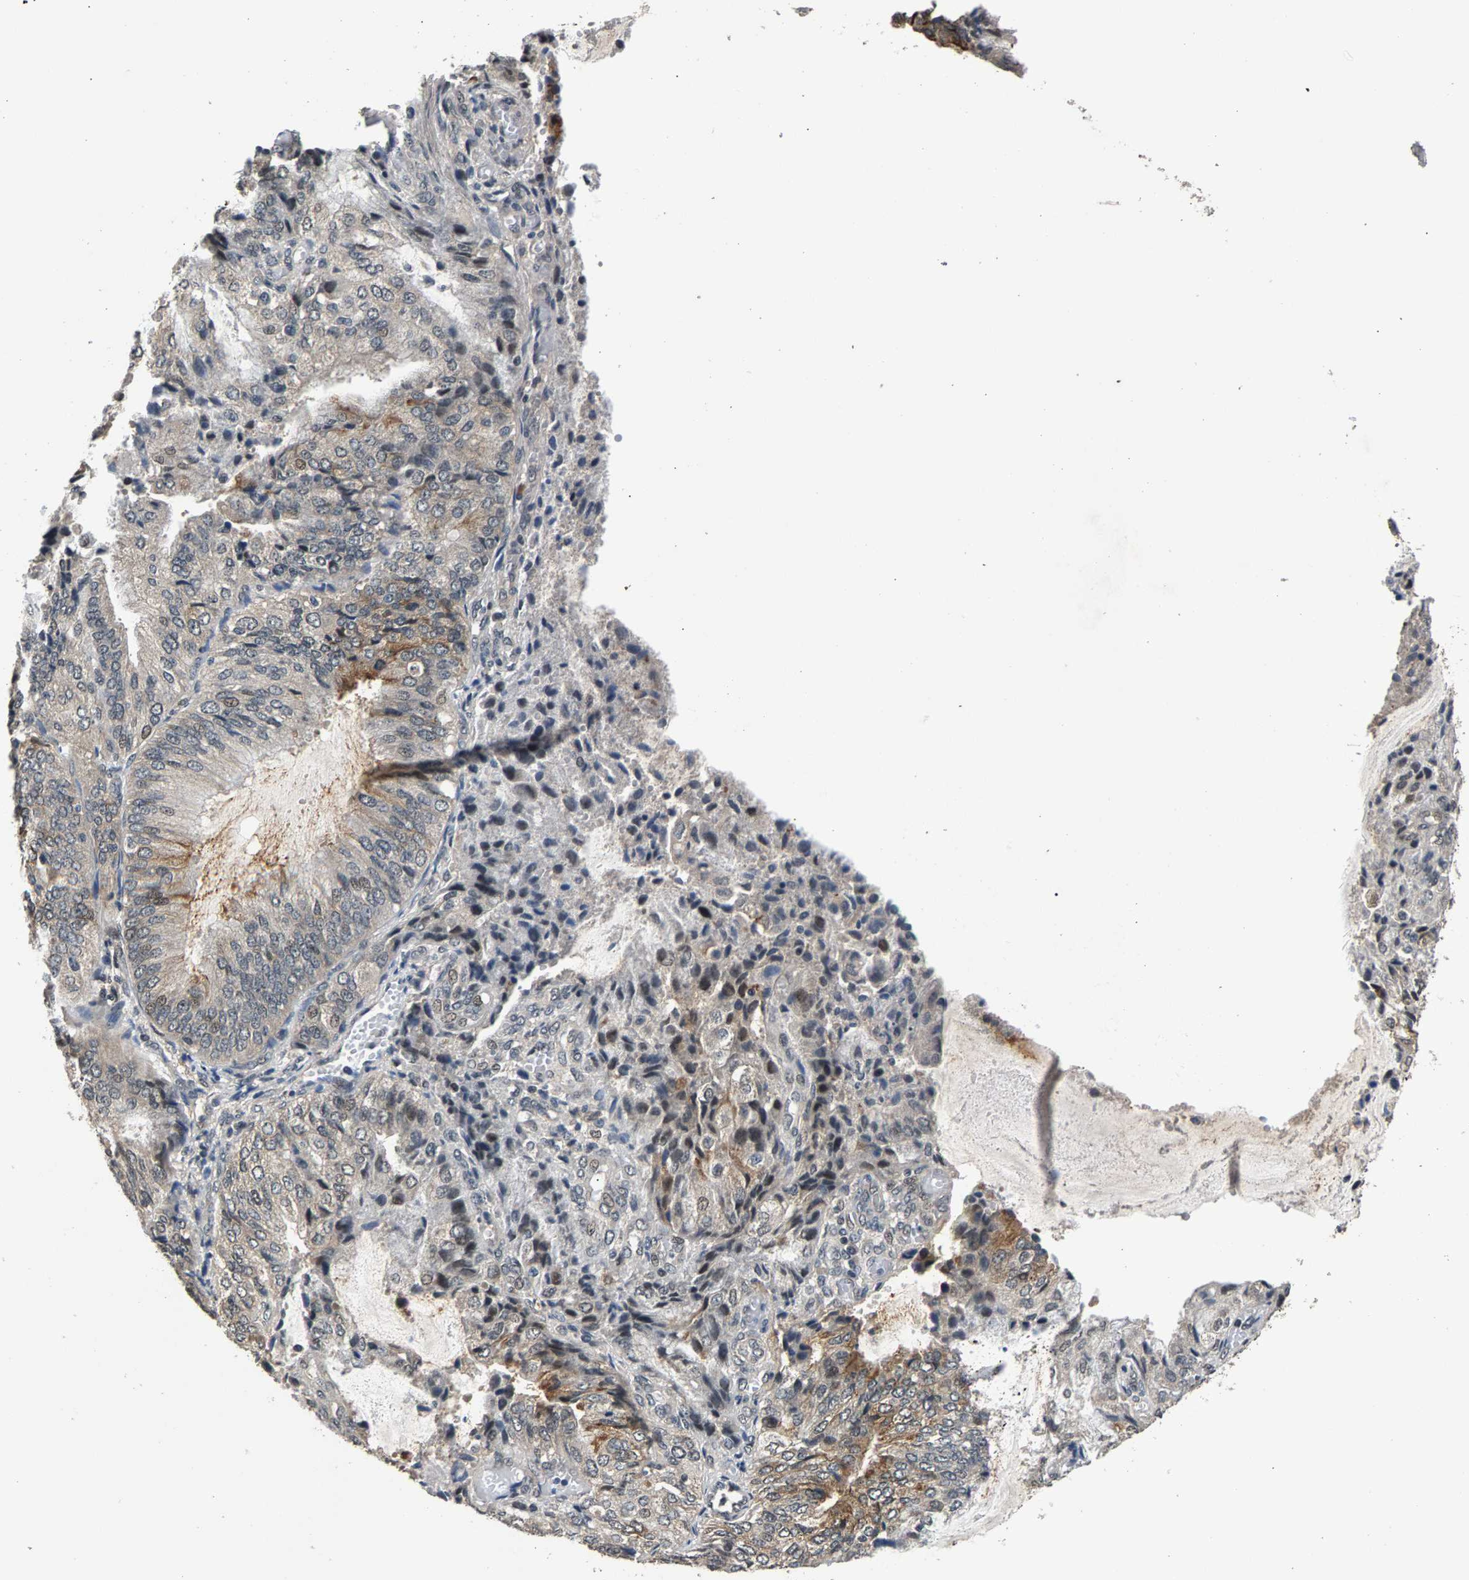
{"staining": {"intensity": "moderate", "quantity": "<25%", "location": "cytoplasmic/membranous,nuclear"}, "tissue": "endometrial cancer", "cell_type": "Tumor cells", "image_type": "cancer", "snomed": [{"axis": "morphology", "description": "Adenocarcinoma, NOS"}, {"axis": "topography", "description": "Endometrium"}], "caption": "Approximately <25% of tumor cells in human endometrial cancer (adenocarcinoma) exhibit moderate cytoplasmic/membranous and nuclear protein staining as visualized by brown immunohistochemical staining.", "gene": "RBM33", "patient": {"sex": "female", "age": 81}}